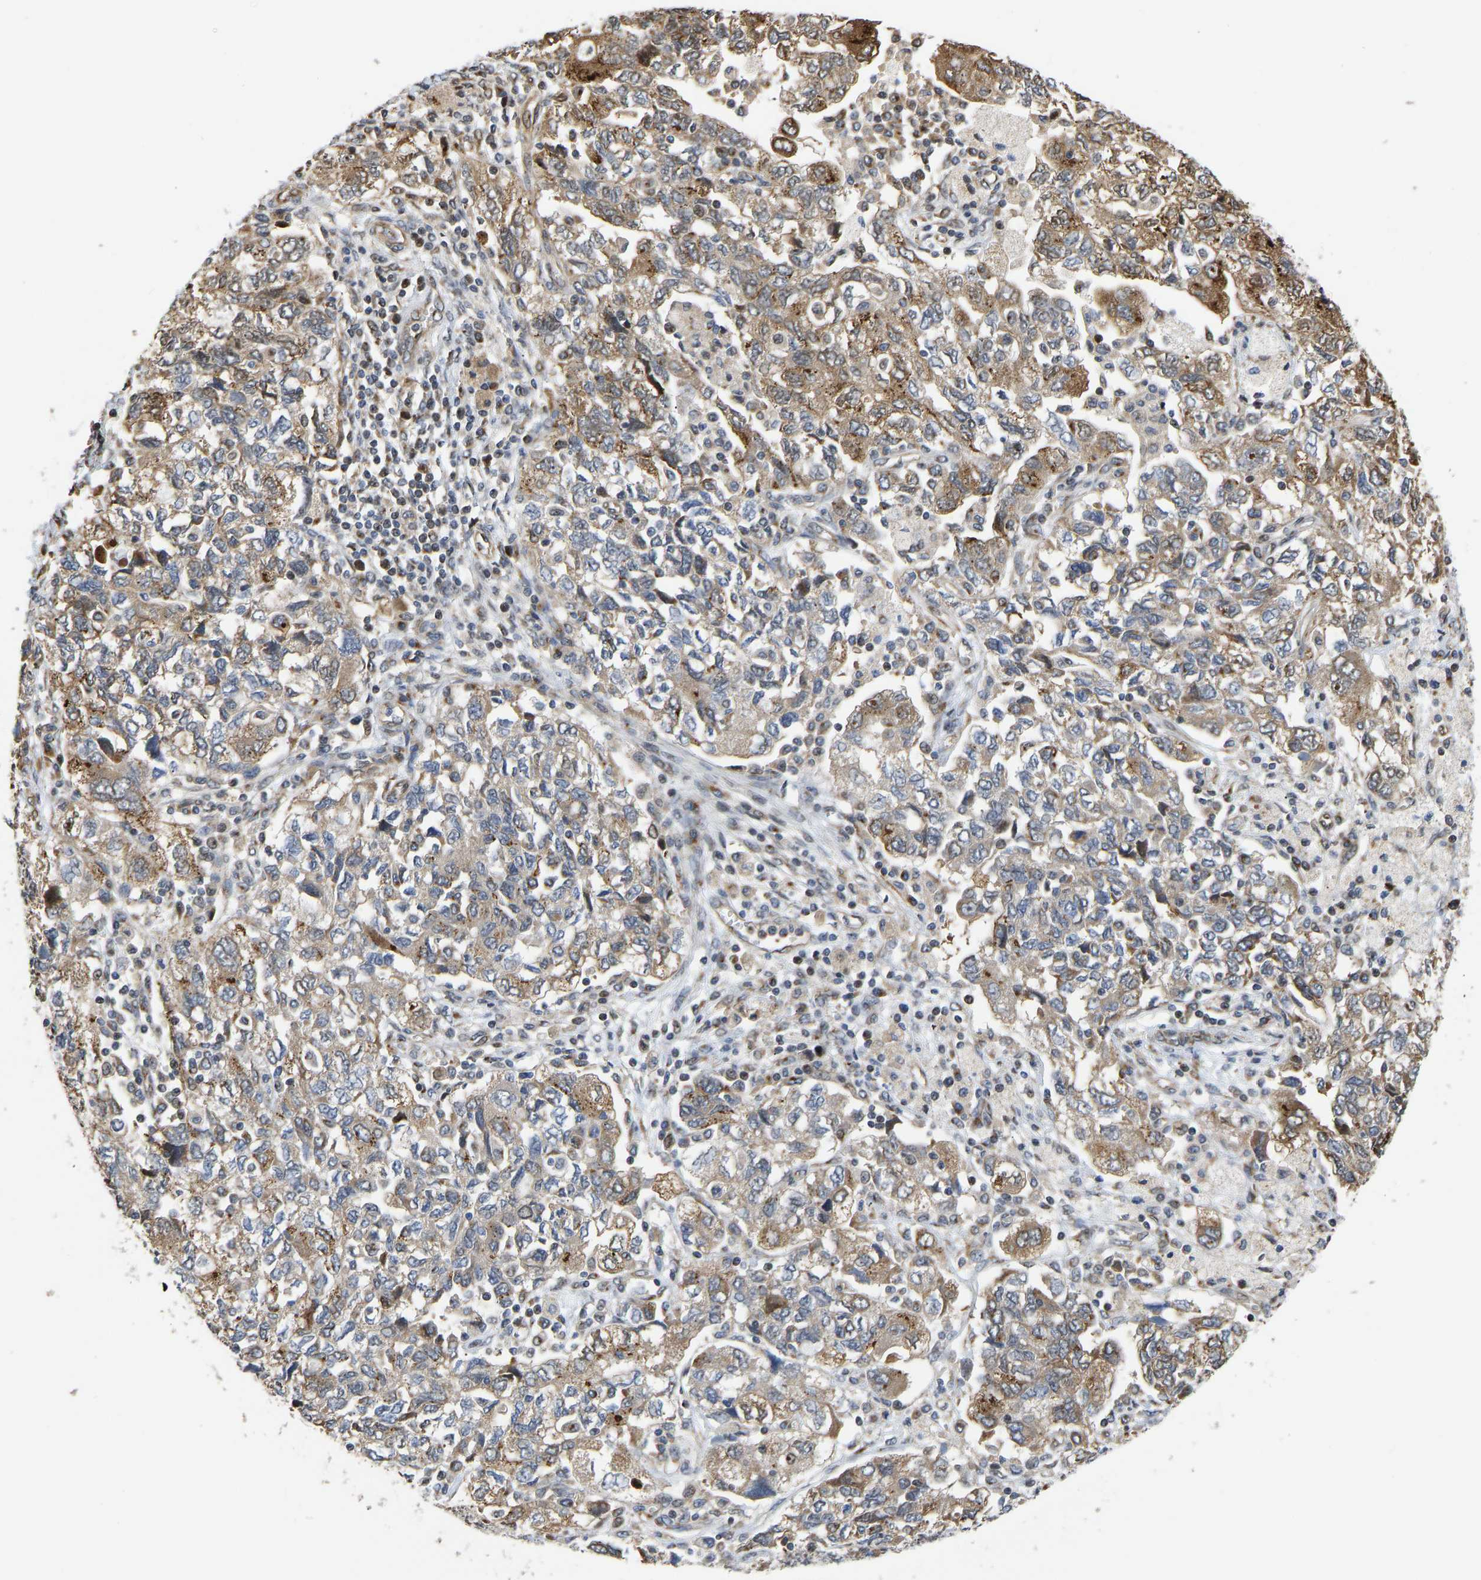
{"staining": {"intensity": "moderate", "quantity": ">75%", "location": "cytoplasmic/membranous"}, "tissue": "ovarian cancer", "cell_type": "Tumor cells", "image_type": "cancer", "snomed": [{"axis": "morphology", "description": "Carcinoma, NOS"}, {"axis": "morphology", "description": "Cystadenocarcinoma, serous, NOS"}, {"axis": "topography", "description": "Ovary"}], "caption": "Protein expression analysis of human ovarian cancer reveals moderate cytoplasmic/membranous positivity in approximately >75% of tumor cells.", "gene": "YIPF4", "patient": {"sex": "female", "age": 69}}